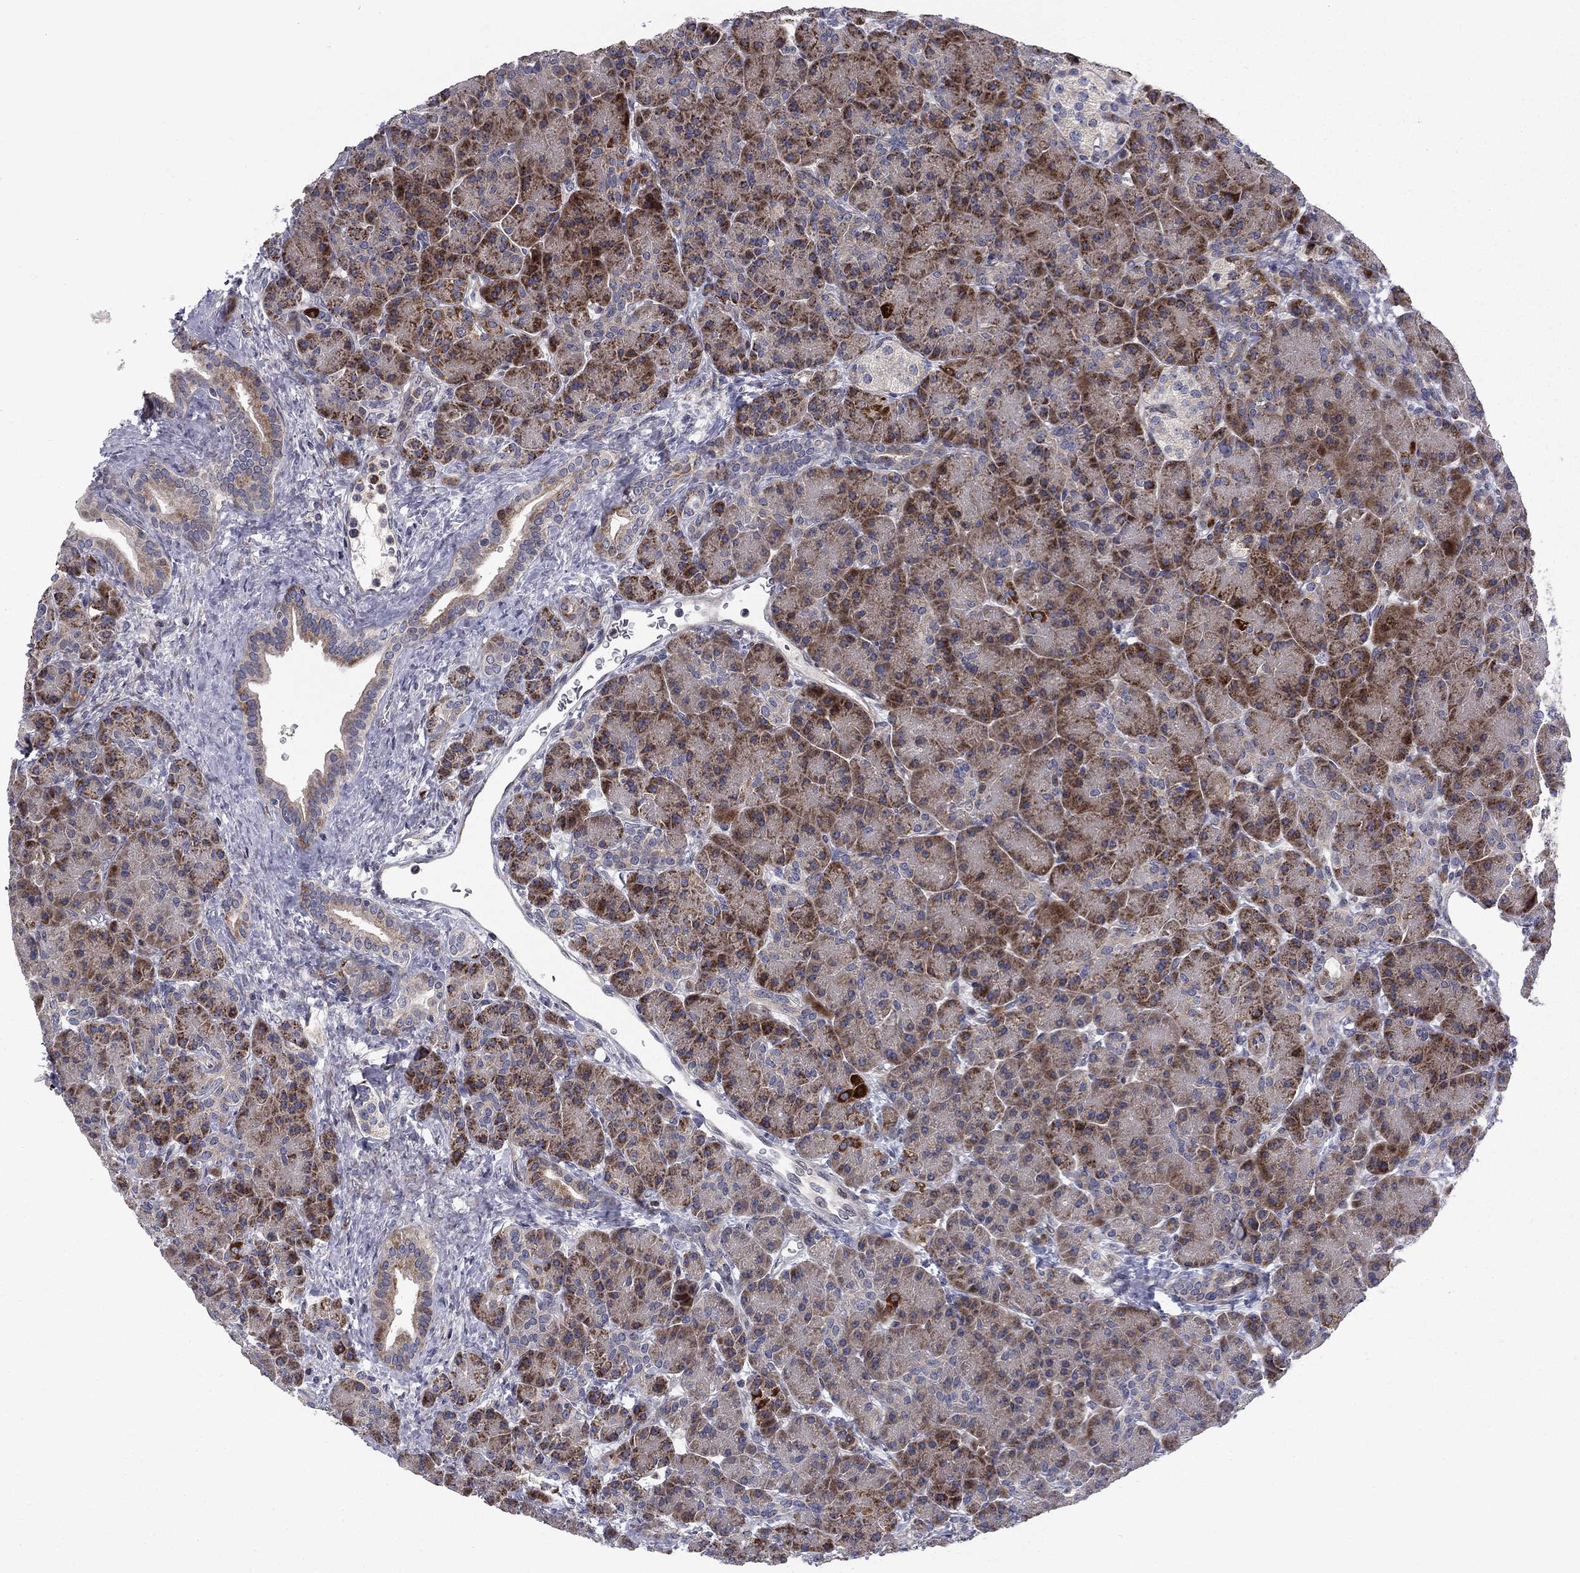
{"staining": {"intensity": "strong", "quantity": "25%-75%", "location": "cytoplasmic/membranous"}, "tissue": "pancreas", "cell_type": "Exocrine glandular cells", "image_type": "normal", "snomed": [{"axis": "morphology", "description": "Normal tissue, NOS"}, {"axis": "topography", "description": "Pancreas"}], "caption": "Human pancreas stained for a protein (brown) demonstrates strong cytoplasmic/membranous positive staining in about 25%-75% of exocrine glandular cells.", "gene": "MIOS", "patient": {"sex": "female", "age": 63}}